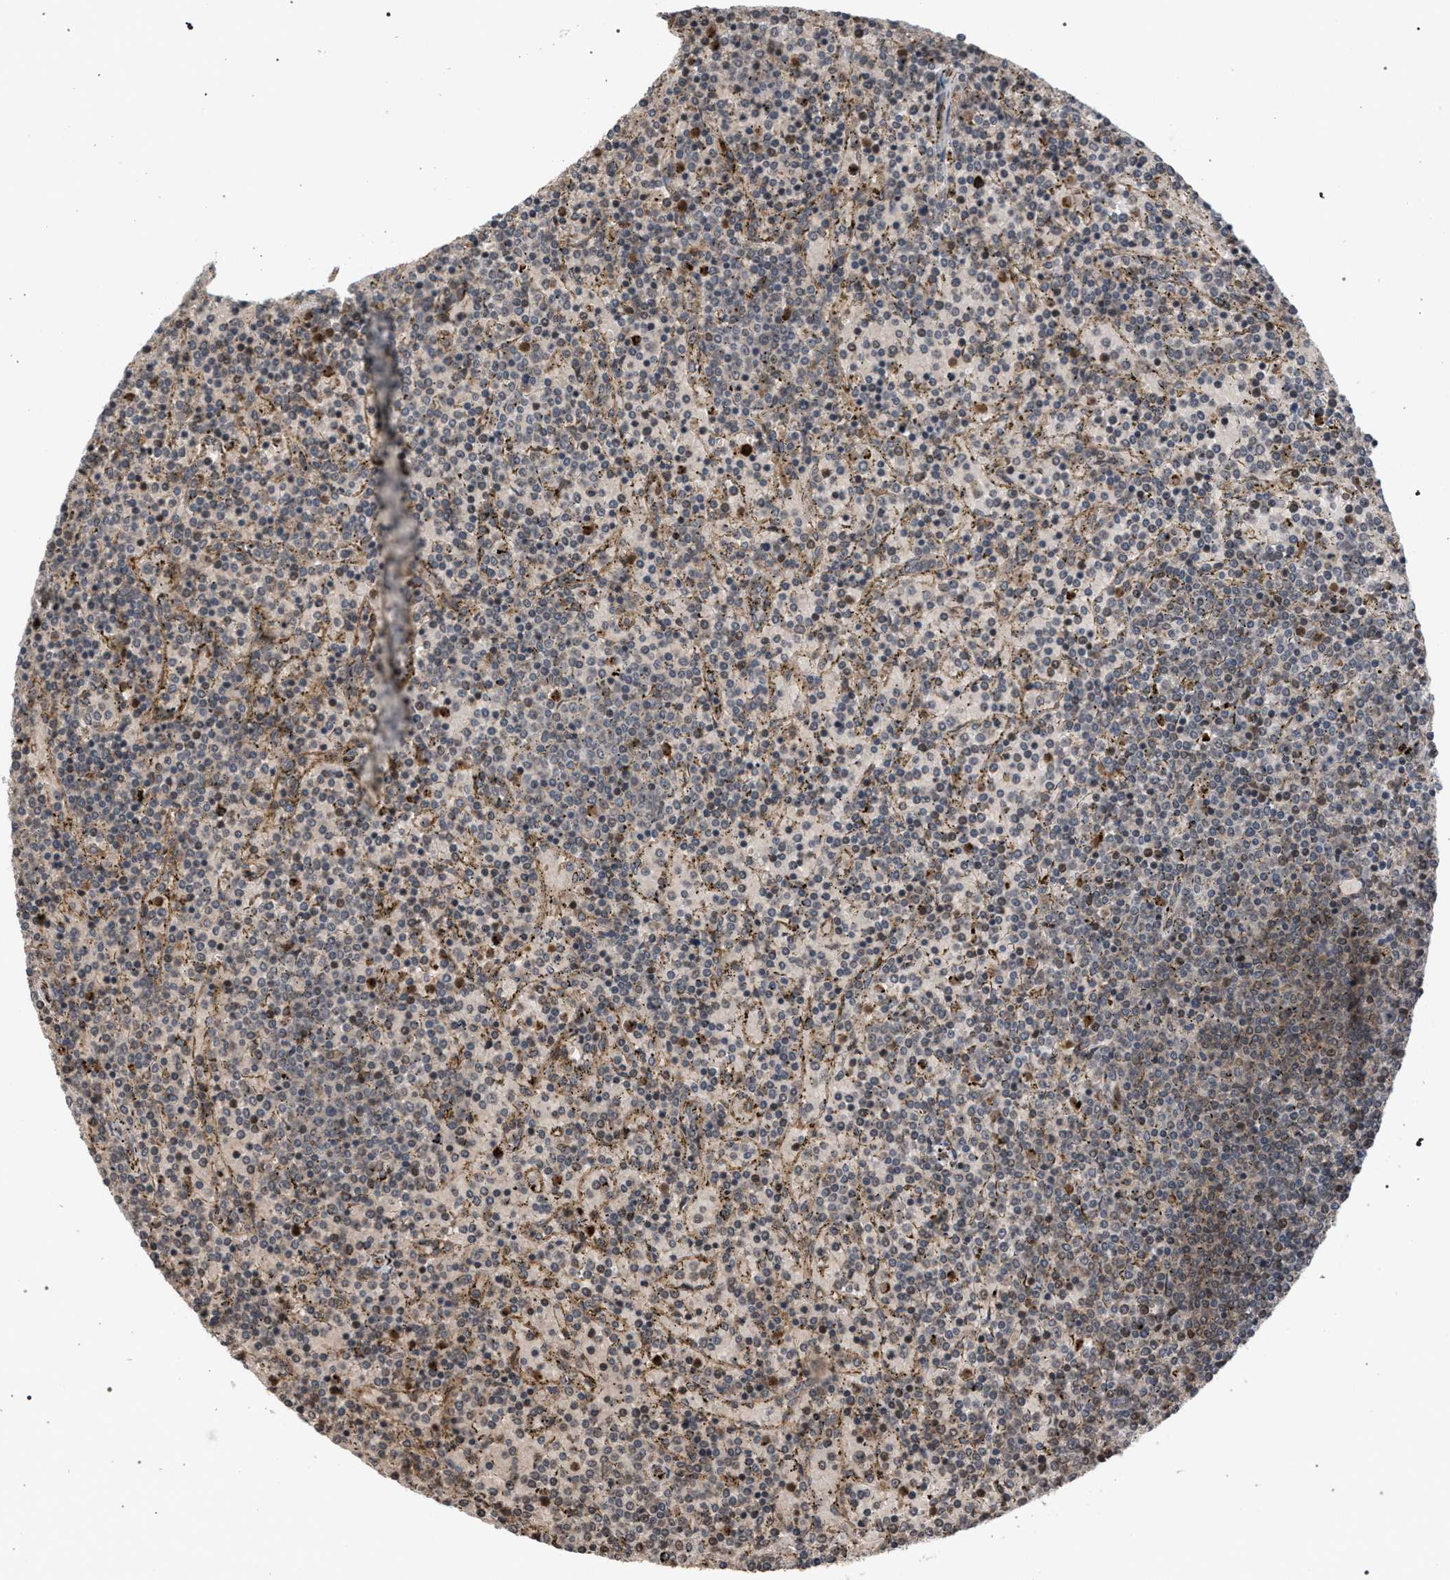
{"staining": {"intensity": "weak", "quantity": "<25%", "location": "cytoplasmic/membranous"}, "tissue": "lymphoma", "cell_type": "Tumor cells", "image_type": "cancer", "snomed": [{"axis": "morphology", "description": "Malignant lymphoma, non-Hodgkin's type, Low grade"}, {"axis": "topography", "description": "Spleen"}], "caption": "IHC photomicrograph of neoplastic tissue: lymphoma stained with DAB (3,3'-diaminobenzidine) exhibits no significant protein staining in tumor cells.", "gene": "IRAK4", "patient": {"sex": "female", "age": 77}}